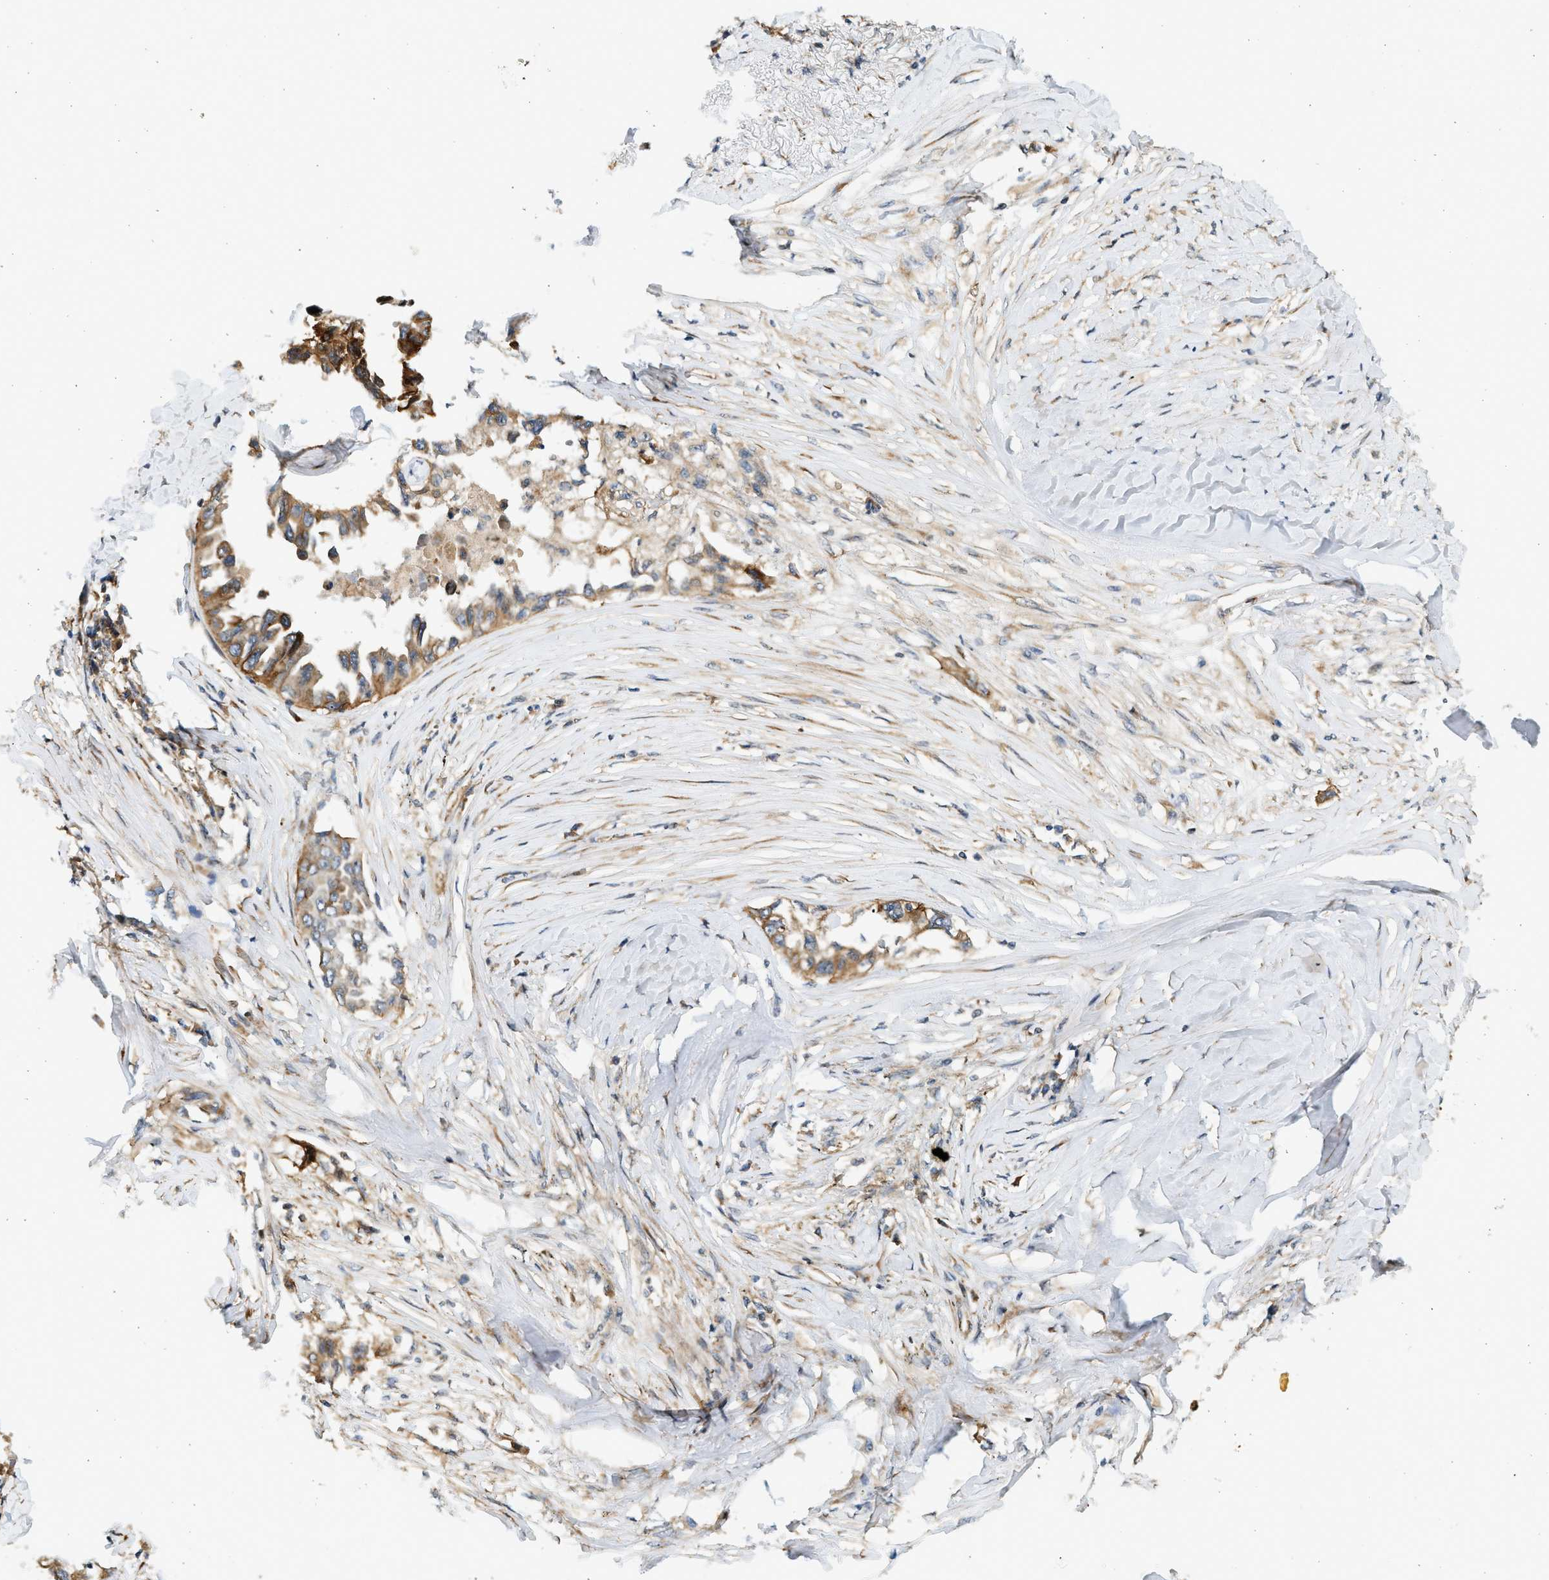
{"staining": {"intensity": "moderate", "quantity": ">75%", "location": "cytoplasmic/membranous"}, "tissue": "lung cancer", "cell_type": "Tumor cells", "image_type": "cancer", "snomed": [{"axis": "morphology", "description": "Adenocarcinoma, NOS"}, {"axis": "topography", "description": "Lung"}], "caption": "IHC of human lung adenocarcinoma reveals medium levels of moderate cytoplasmic/membranous expression in approximately >75% of tumor cells.", "gene": "NRSN2", "patient": {"sex": "female", "age": 51}}